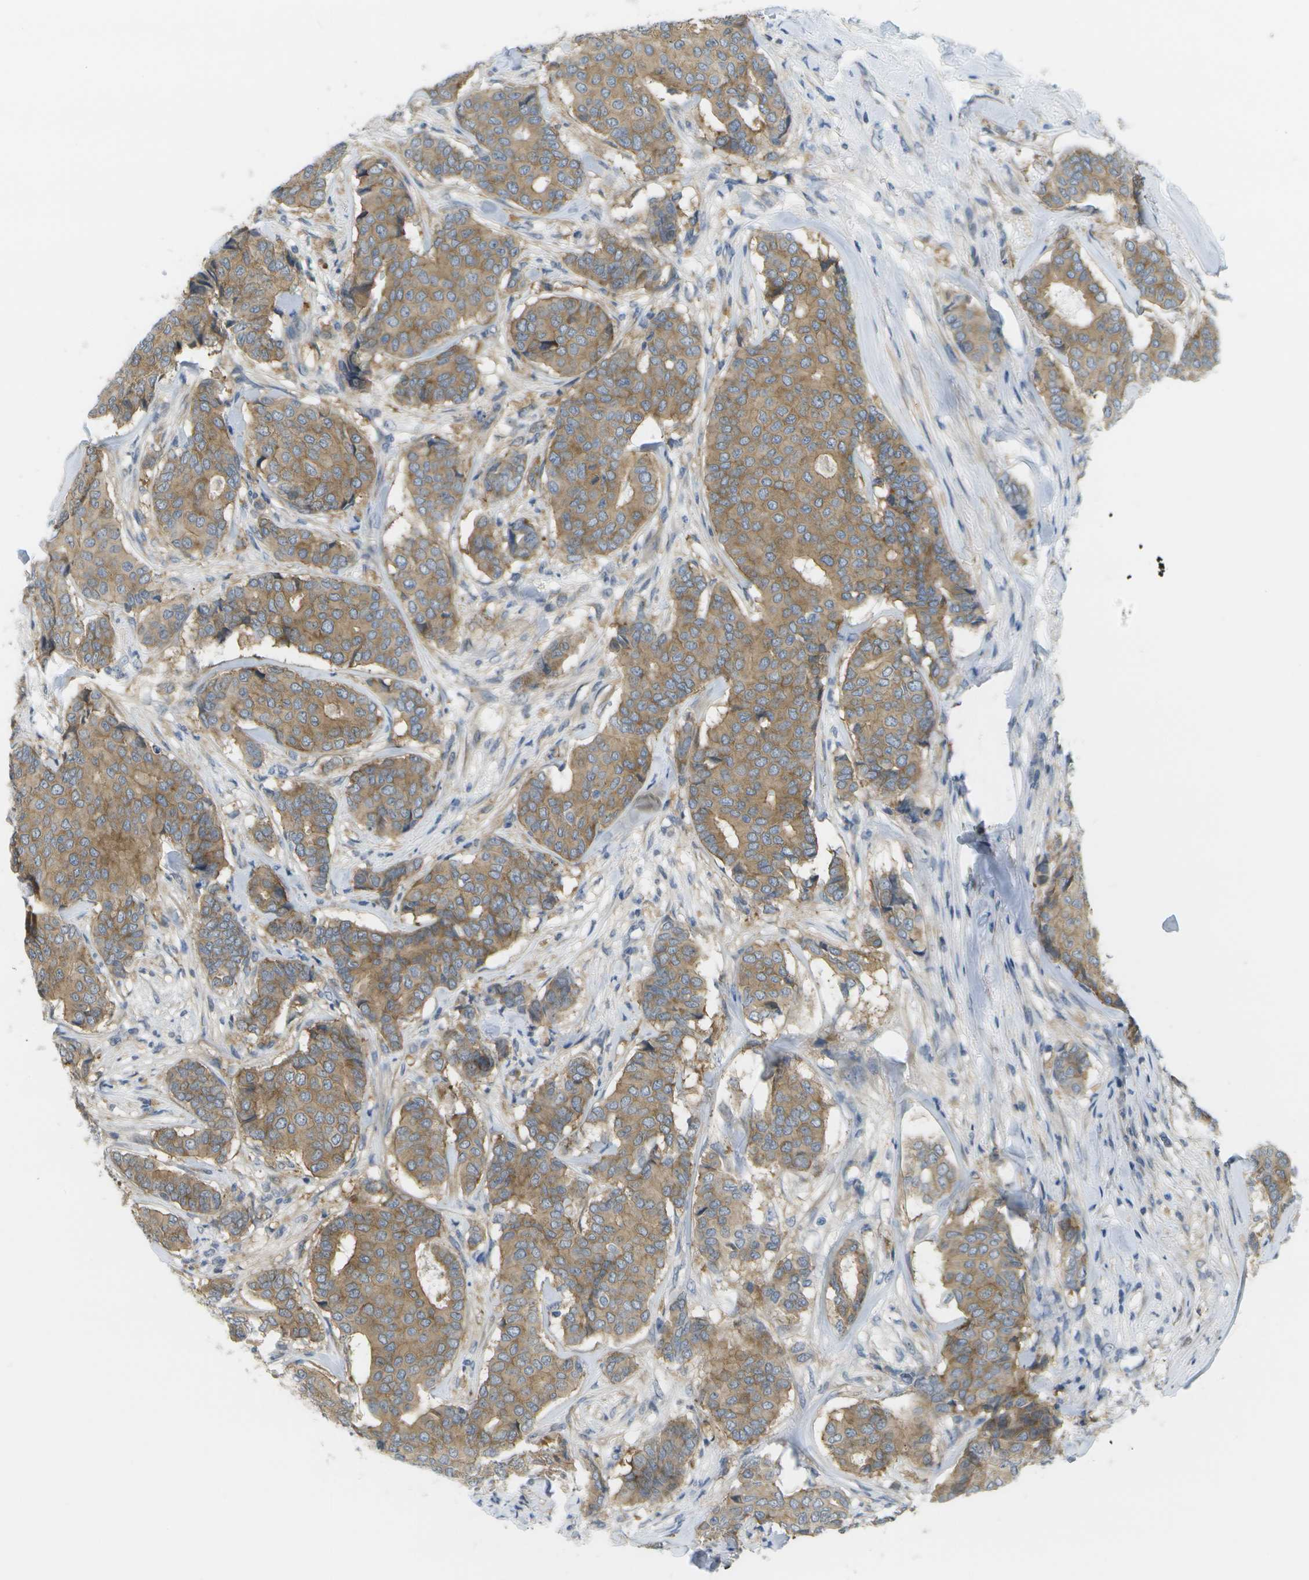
{"staining": {"intensity": "moderate", "quantity": ">75%", "location": "cytoplasmic/membranous"}, "tissue": "breast cancer", "cell_type": "Tumor cells", "image_type": "cancer", "snomed": [{"axis": "morphology", "description": "Duct carcinoma"}, {"axis": "topography", "description": "Breast"}], "caption": "Breast invasive ductal carcinoma was stained to show a protein in brown. There is medium levels of moderate cytoplasmic/membranous staining in about >75% of tumor cells.", "gene": "MARCHF8", "patient": {"sex": "female", "age": 75}}